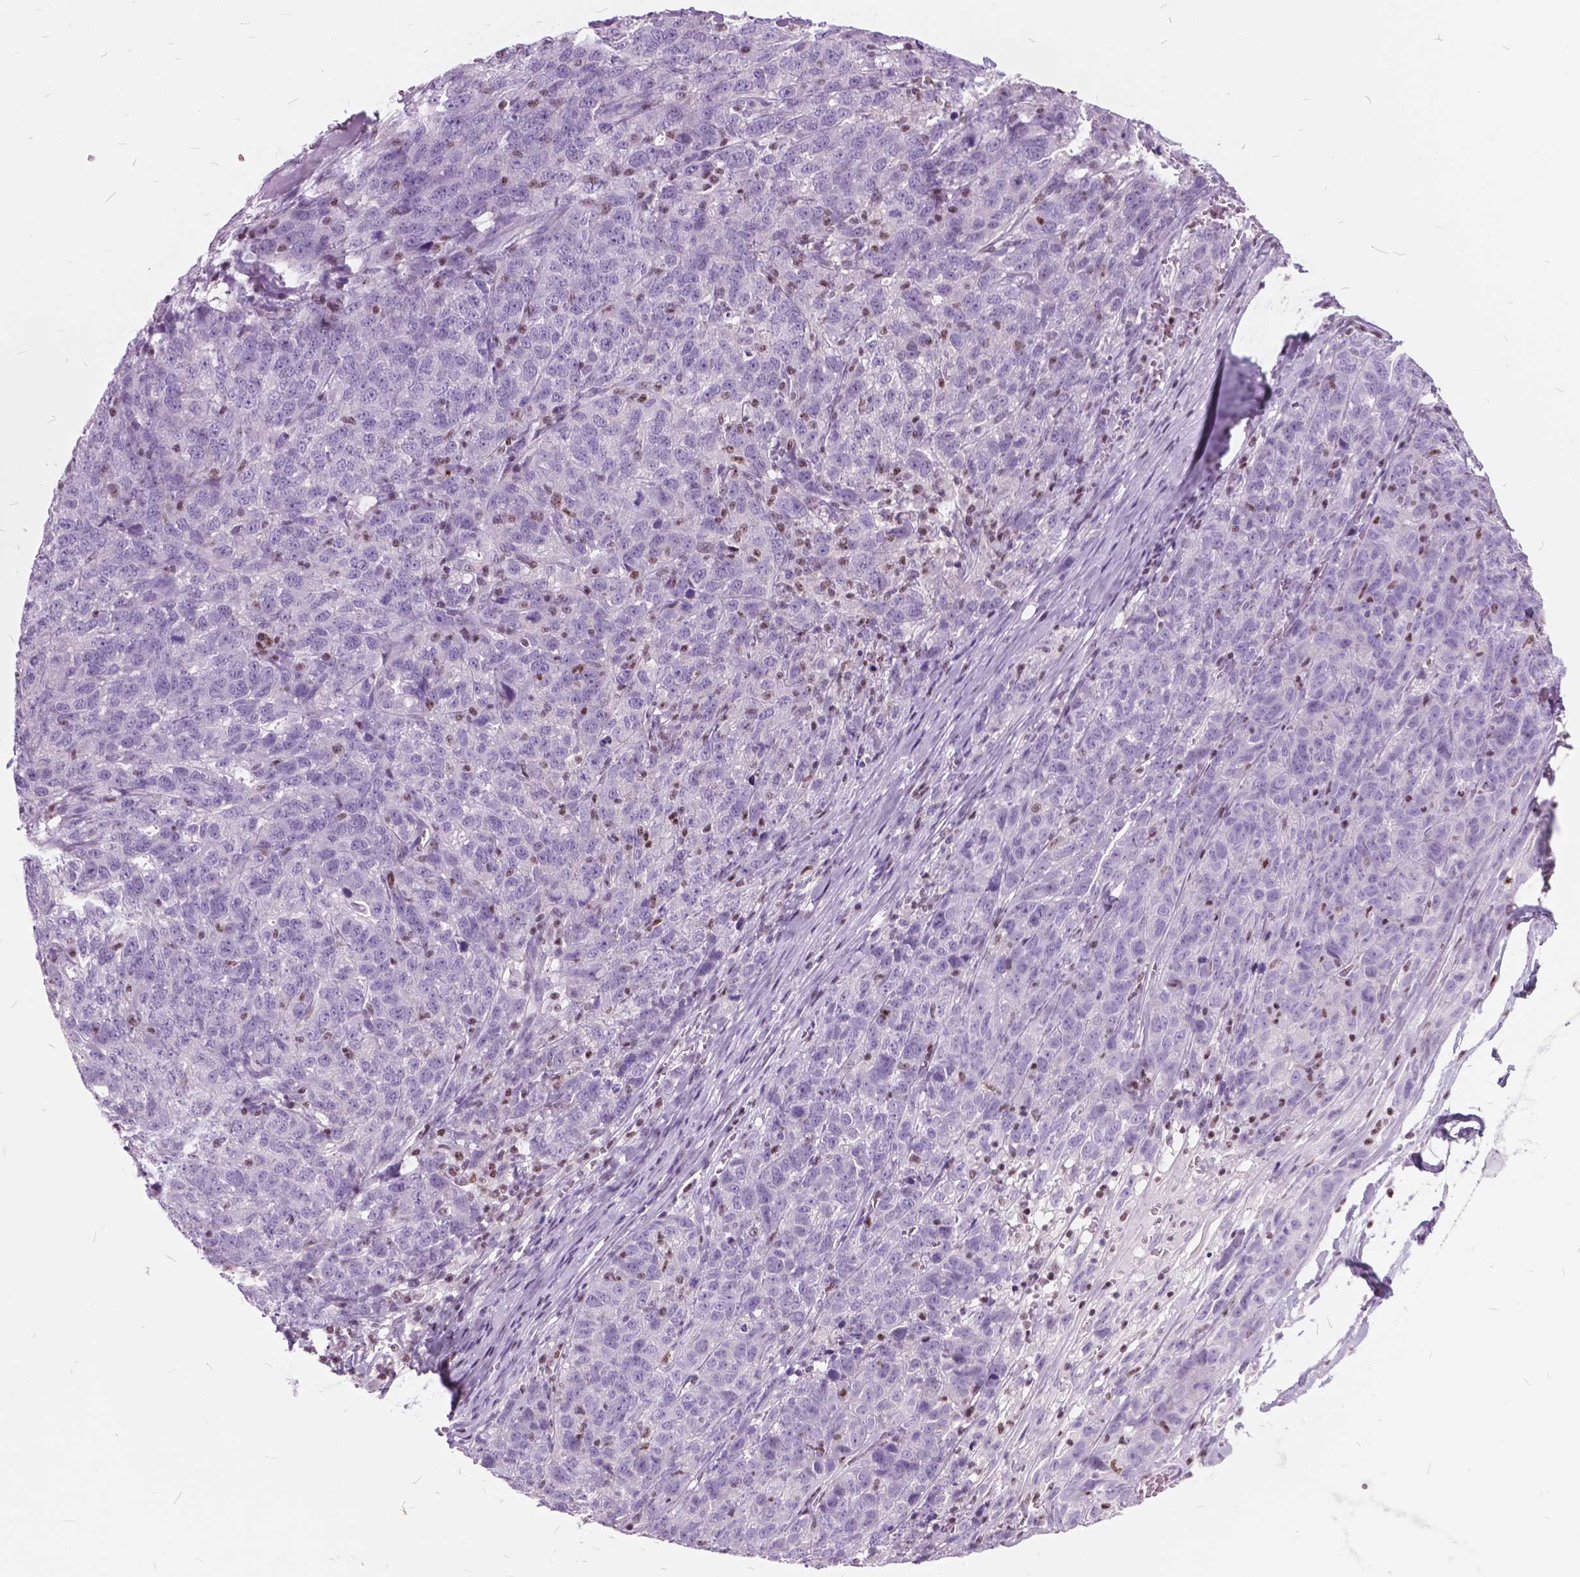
{"staining": {"intensity": "negative", "quantity": "none", "location": "none"}, "tissue": "ovarian cancer", "cell_type": "Tumor cells", "image_type": "cancer", "snomed": [{"axis": "morphology", "description": "Cystadenocarcinoma, serous, NOS"}, {"axis": "topography", "description": "Ovary"}], "caption": "Immunohistochemical staining of serous cystadenocarcinoma (ovarian) demonstrates no significant positivity in tumor cells. The staining was performed using DAB (3,3'-diaminobenzidine) to visualize the protein expression in brown, while the nuclei were stained in blue with hematoxylin (Magnification: 20x).", "gene": "SP140", "patient": {"sex": "female", "age": 71}}